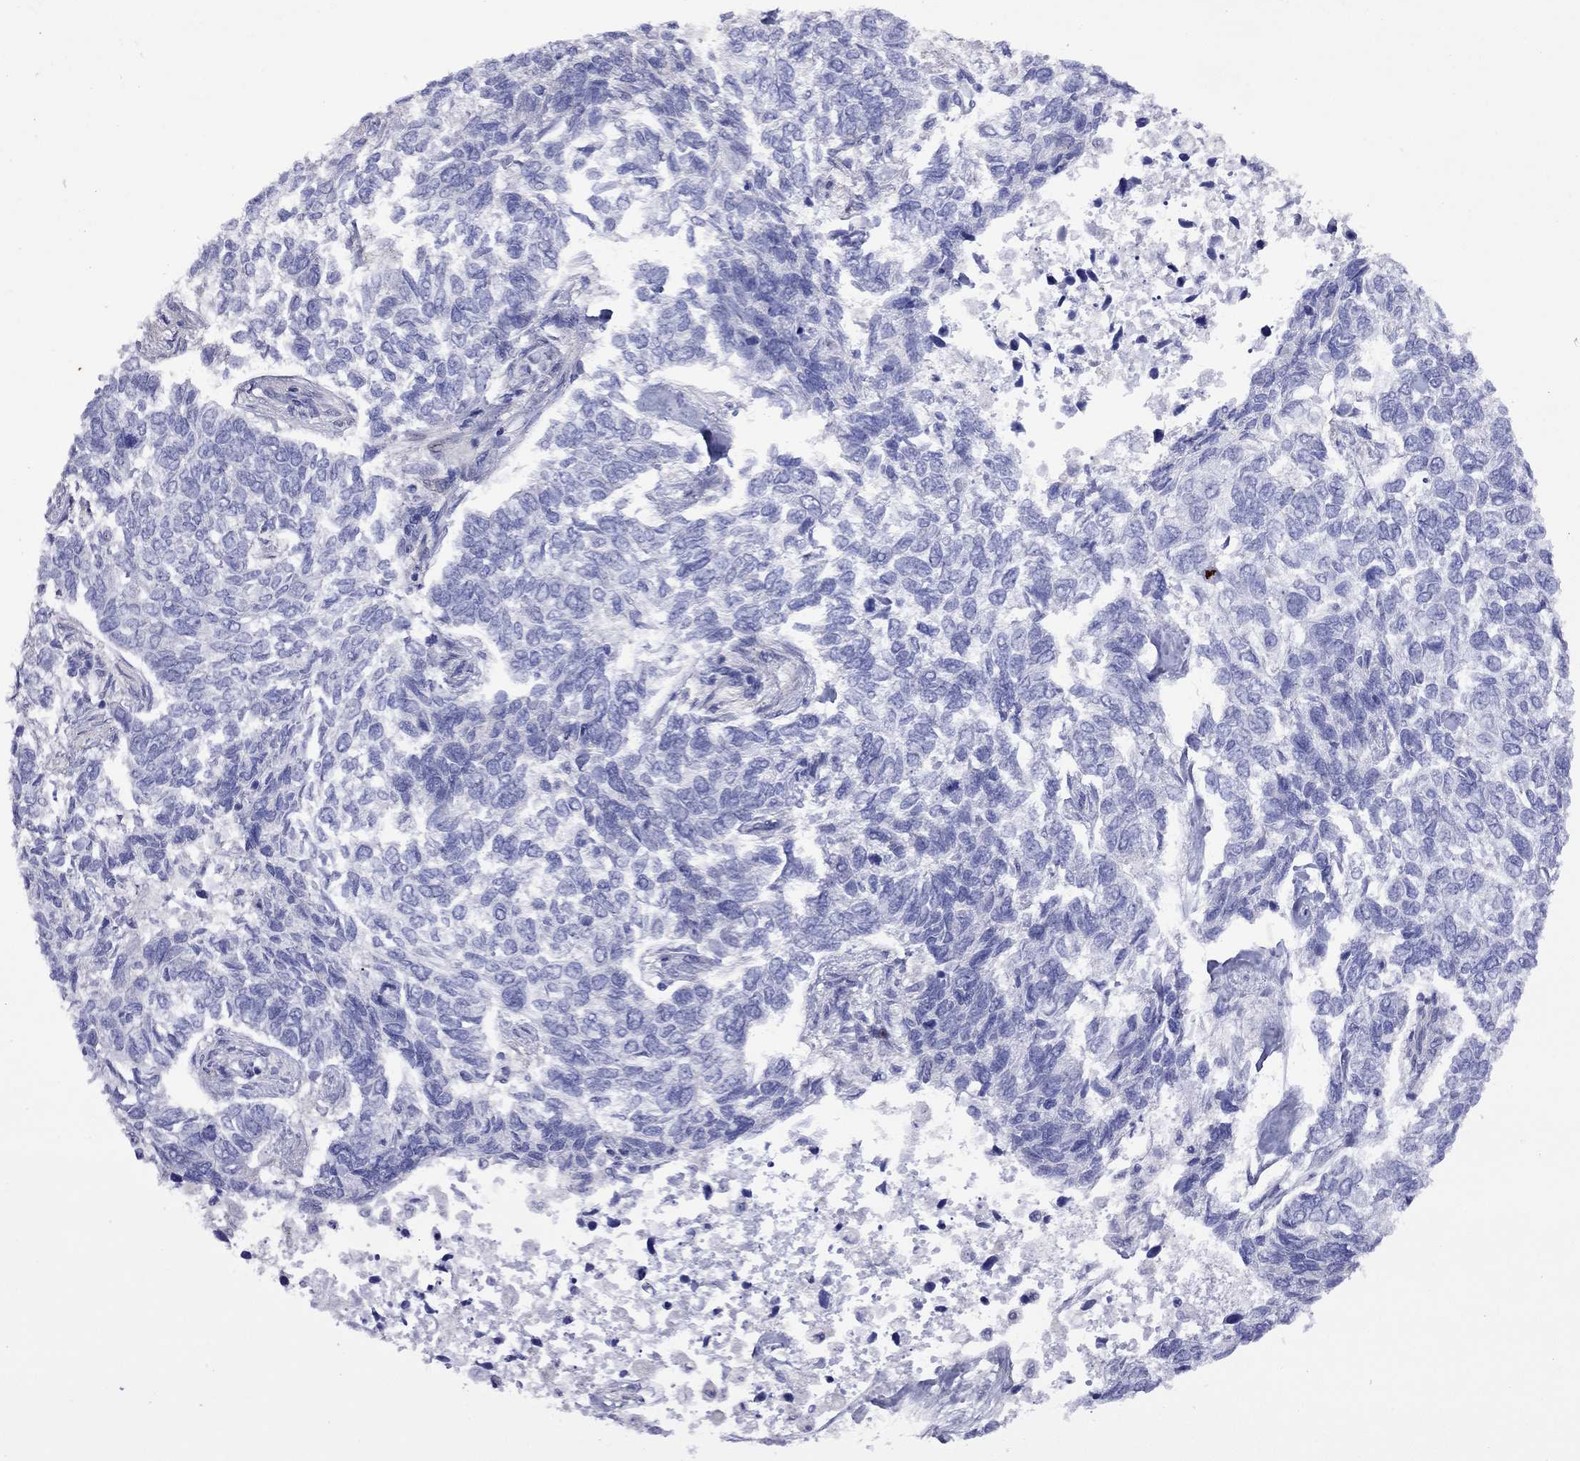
{"staining": {"intensity": "negative", "quantity": "none", "location": "none"}, "tissue": "skin cancer", "cell_type": "Tumor cells", "image_type": "cancer", "snomed": [{"axis": "morphology", "description": "Basal cell carcinoma"}, {"axis": "topography", "description": "Skin"}], "caption": "This is a image of IHC staining of skin basal cell carcinoma, which shows no staining in tumor cells.", "gene": "SLC30A8", "patient": {"sex": "female", "age": 65}}